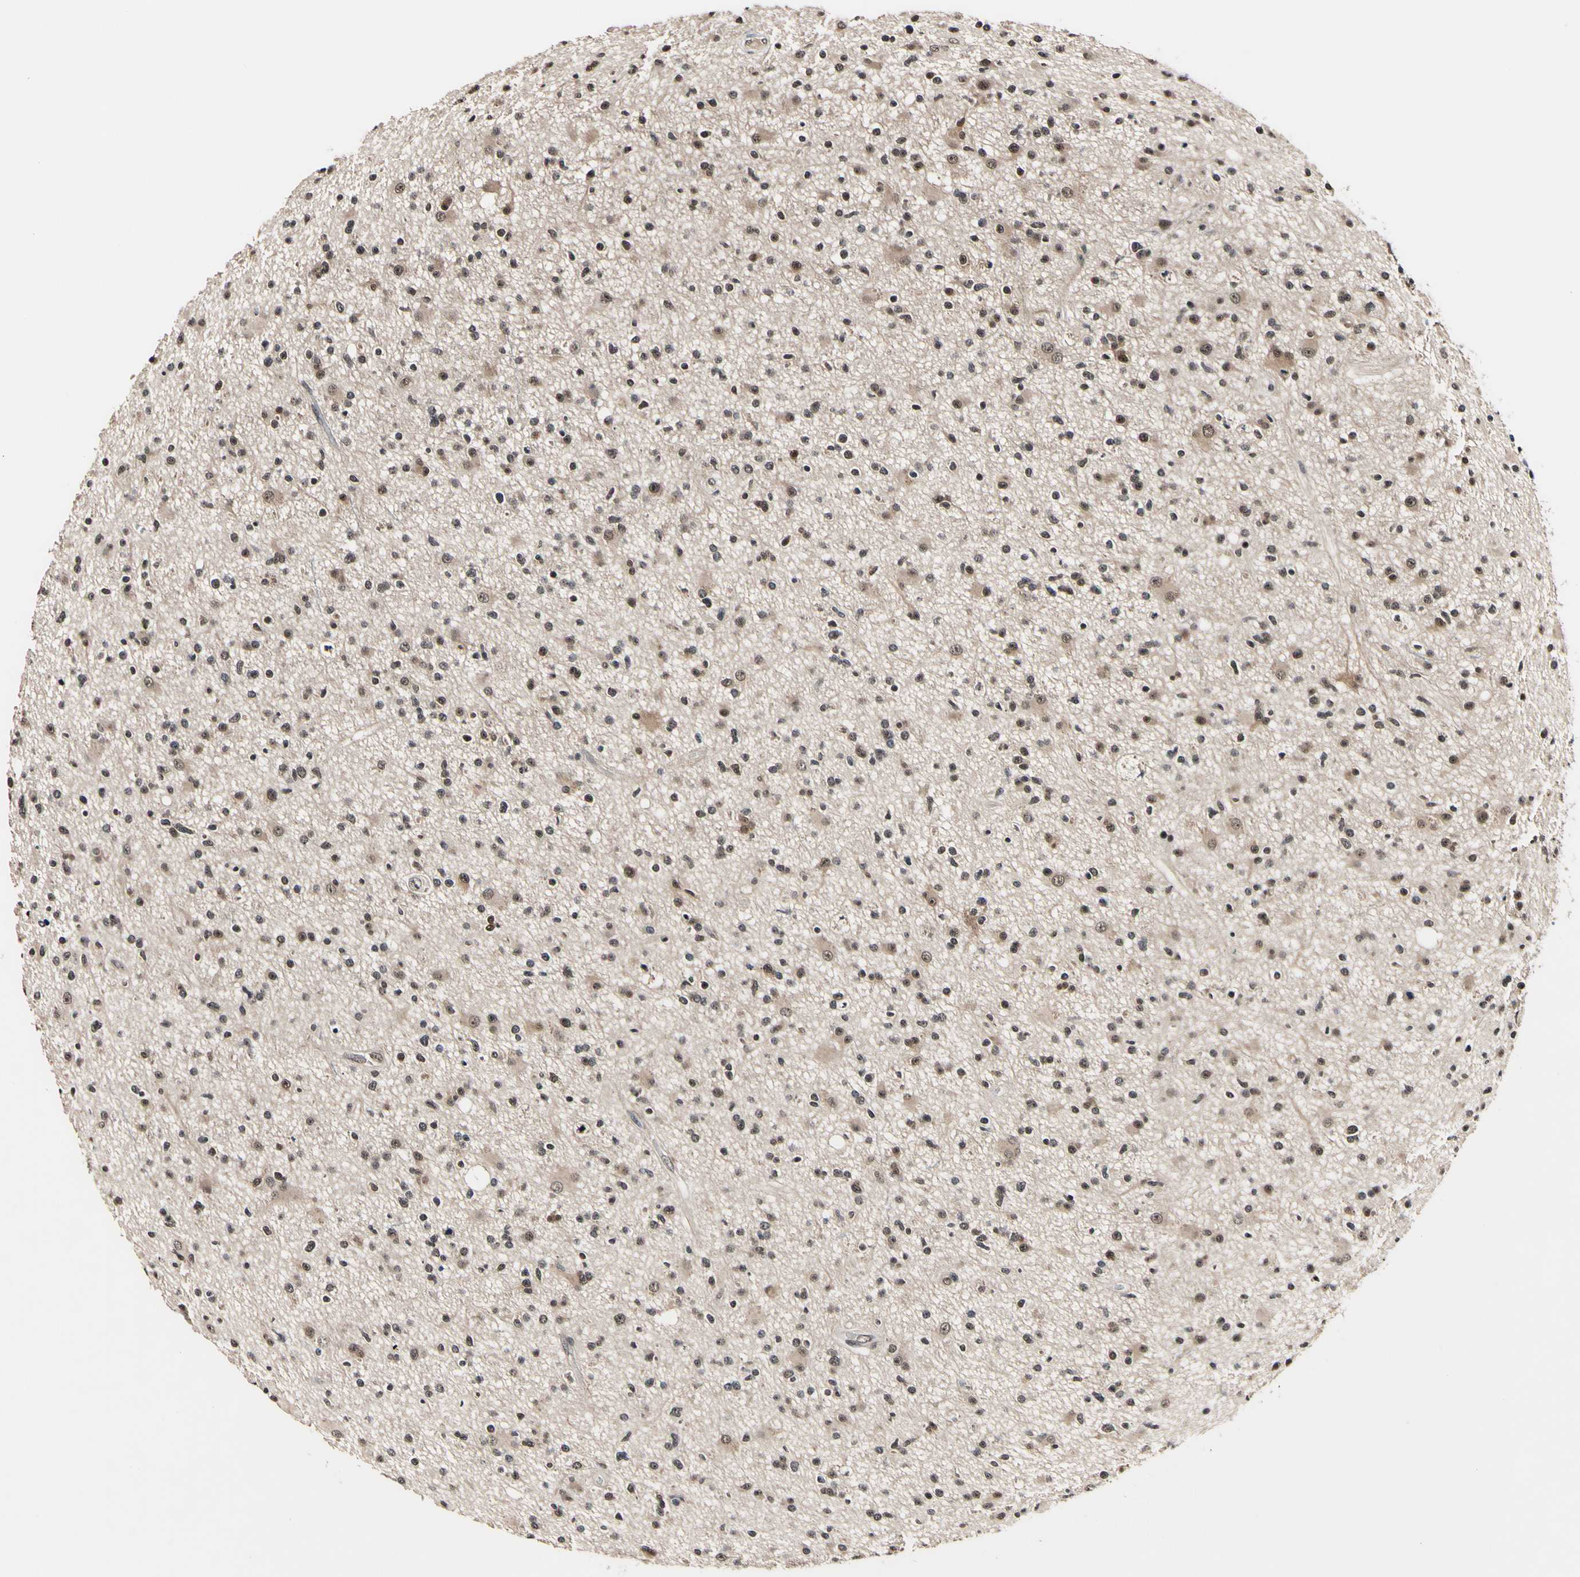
{"staining": {"intensity": "weak", "quantity": ">75%", "location": "cytoplasmic/membranous,nuclear"}, "tissue": "glioma", "cell_type": "Tumor cells", "image_type": "cancer", "snomed": [{"axis": "morphology", "description": "Glioma, malignant, High grade"}, {"axis": "topography", "description": "Brain"}], "caption": "Malignant glioma (high-grade) stained with DAB (3,3'-diaminobenzidine) immunohistochemistry (IHC) demonstrates low levels of weak cytoplasmic/membranous and nuclear staining in approximately >75% of tumor cells.", "gene": "PSMD10", "patient": {"sex": "male", "age": 33}}